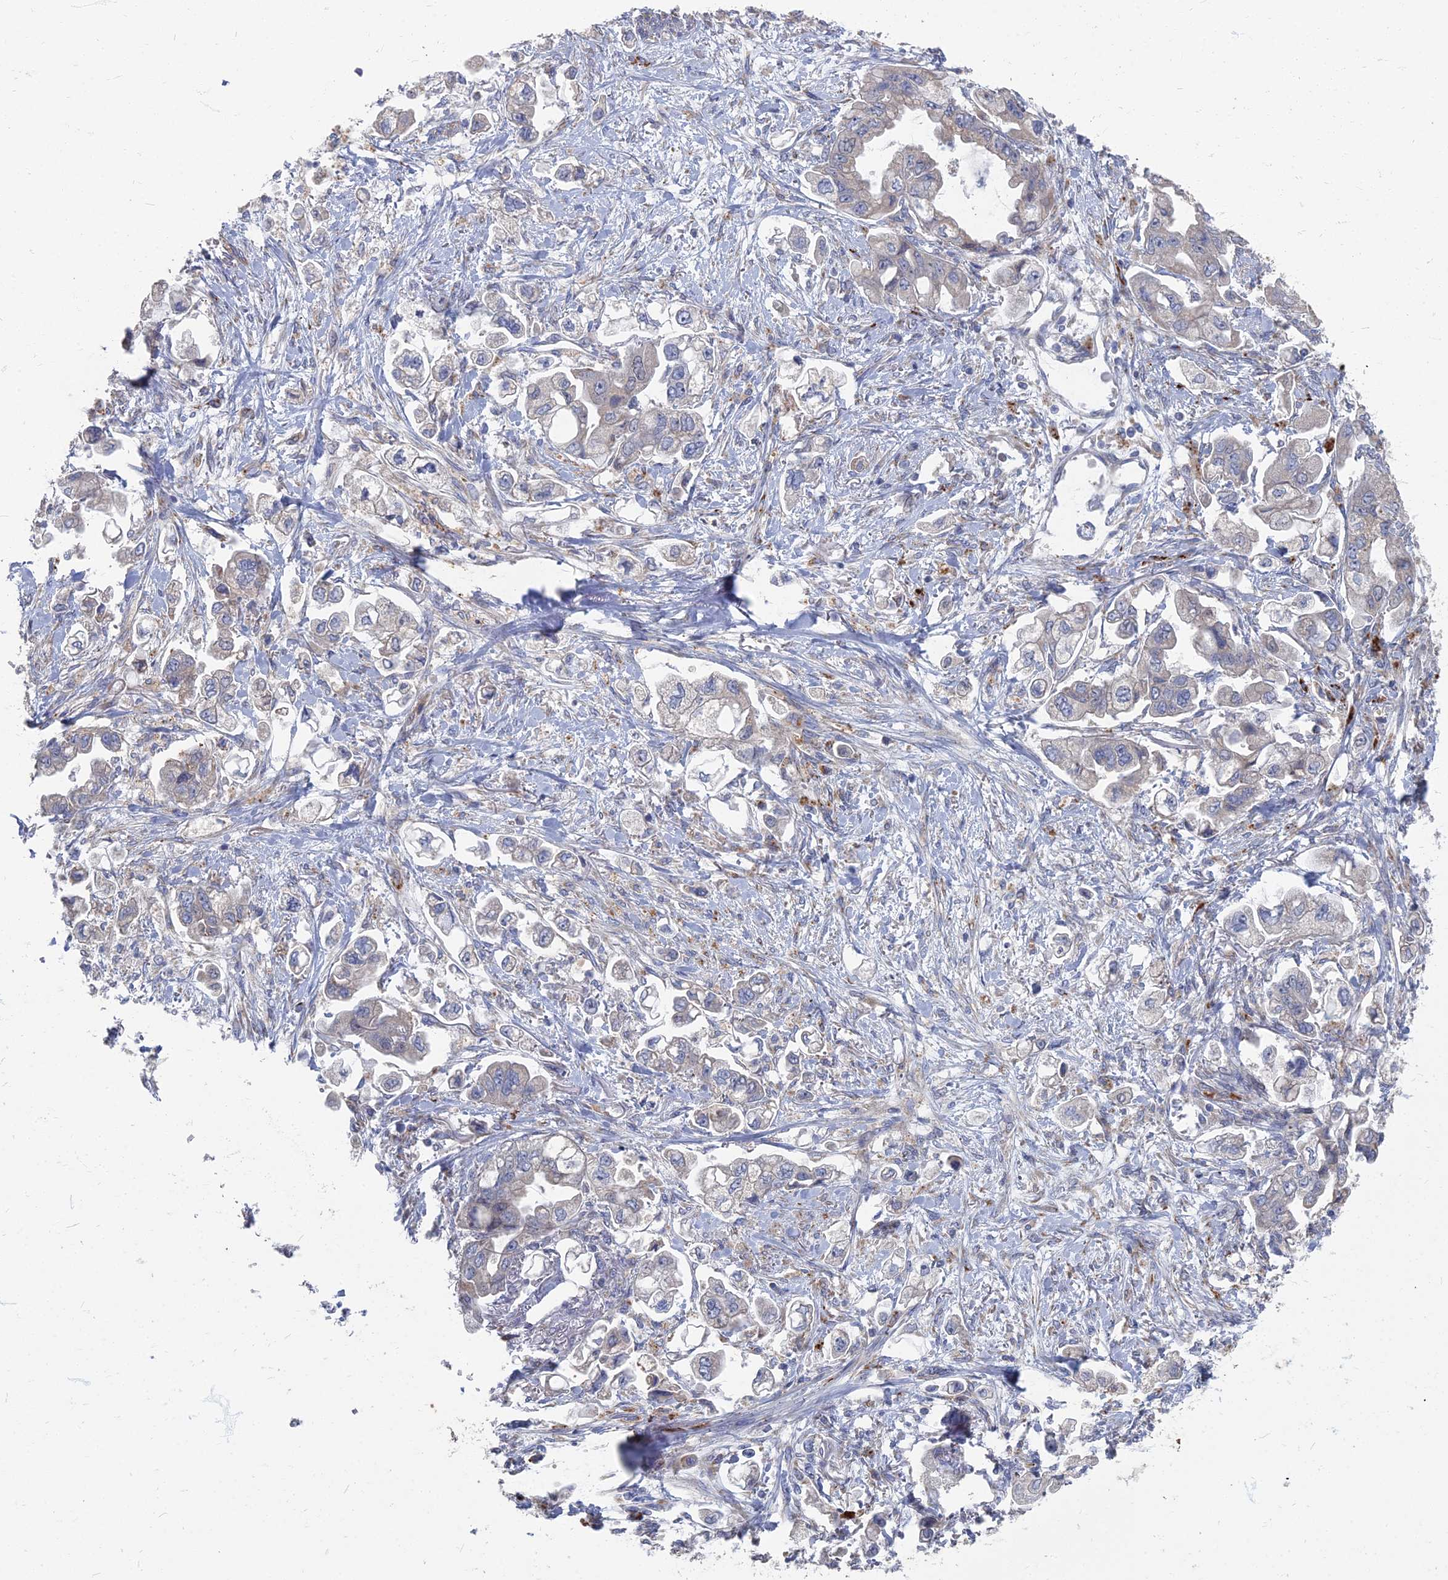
{"staining": {"intensity": "negative", "quantity": "none", "location": "none"}, "tissue": "stomach cancer", "cell_type": "Tumor cells", "image_type": "cancer", "snomed": [{"axis": "morphology", "description": "Adenocarcinoma, NOS"}, {"axis": "topography", "description": "Stomach"}], "caption": "This photomicrograph is of adenocarcinoma (stomach) stained with immunohistochemistry to label a protein in brown with the nuclei are counter-stained blue. There is no expression in tumor cells.", "gene": "TMEM128", "patient": {"sex": "male", "age": 62}}